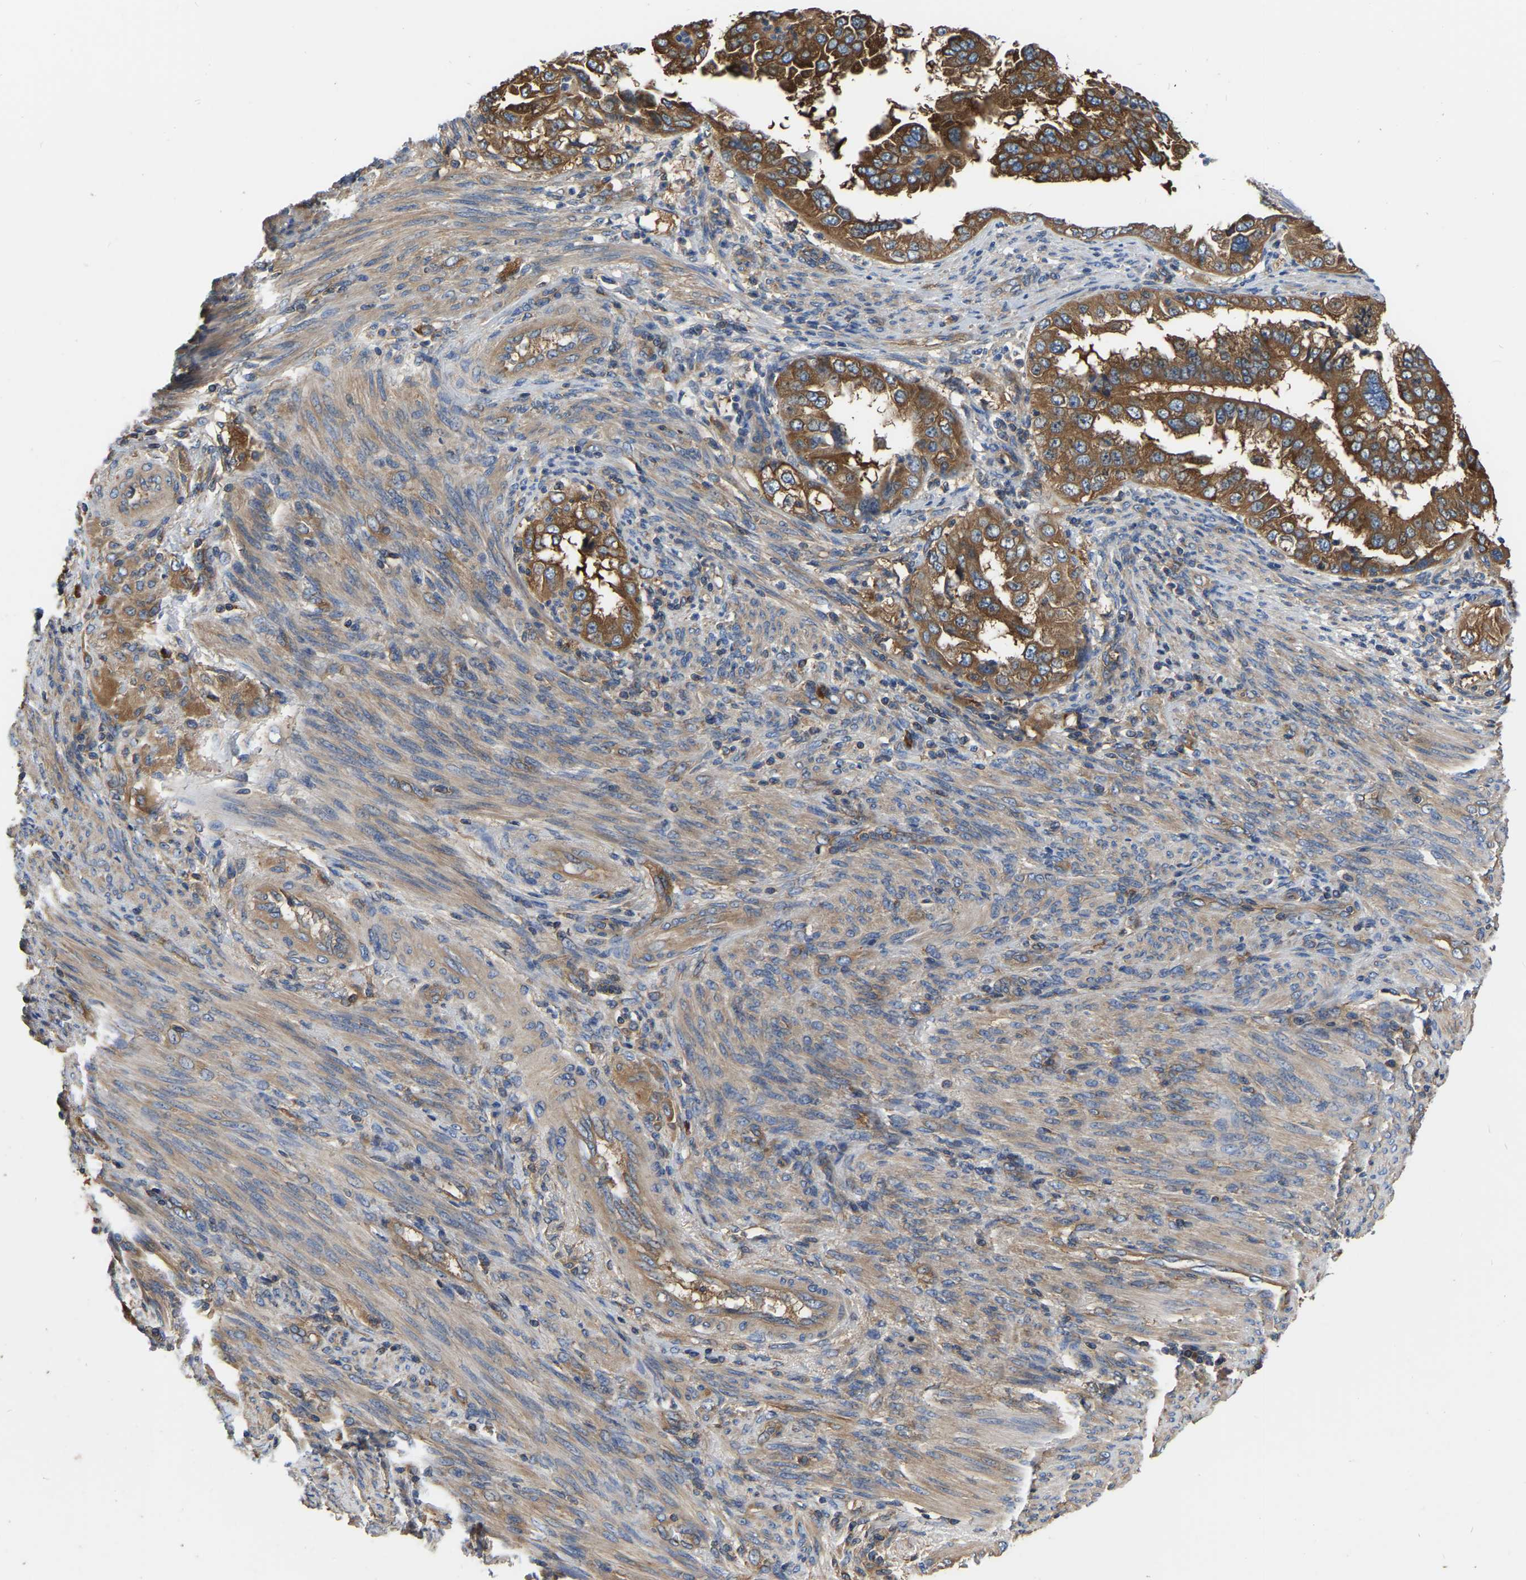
{"staining": {"intensity": "strong", "quantity": ">75%", "location": "cytoplasmic/membranous"}, "tissue": "endometrial cancer", "cell_type": "Tumor cells", "image_type": "cancer", "snomed": [{"axis": "morphology", "description": "Adenocarcinoma, NOS"}, {"axis": "topography", "description": "Endometrium"}], "caption": "This image shows IHC staining of endometrial adenocarcinoma, with high strong cytoplasmic/membranous positivity in about >75% of tumor cells.", "gene": "GARS1", "patient": {"sex": "female", "age": 85}}